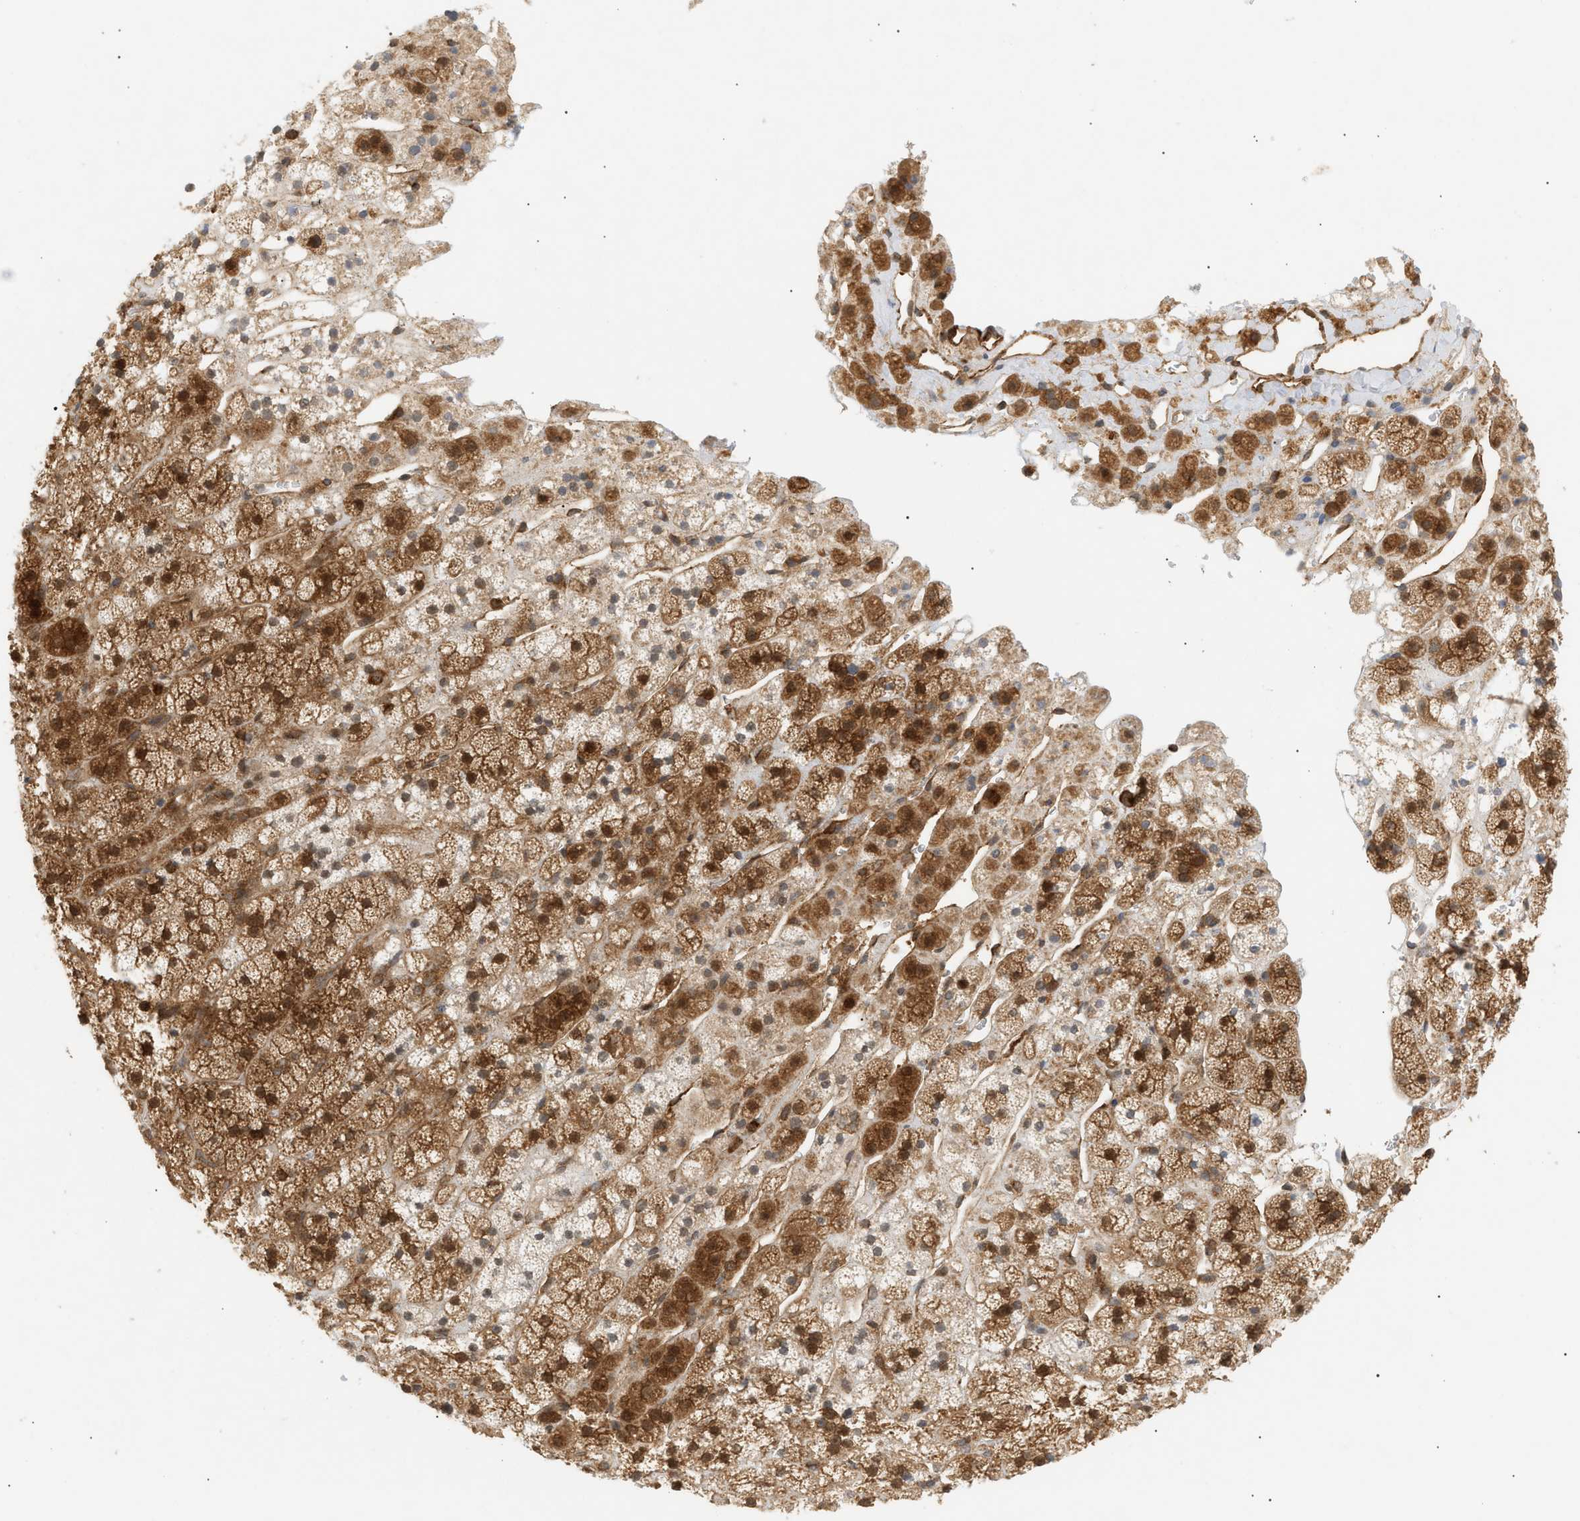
{"staining": {"intensity": "moderate", "quantity": ">75%", "location": "cytoplasmic/membranous"}, "tissue": "adrenal gland", "cell_type": "Glandular cells", "image_type": "normal", "snomed": [{"axis": "morphology", "description": "Normal tissue, NOS"}, {"axis": "topography", "description": "Adrenal gland"}], "caption": "This histopathology image exhibits immunohistochemistry staining of normal adrenal gland, with medium moderate cytoplasmic/membranous expression in about >75% of glandular cells.", "gene": "SHC1", "patient": {"sex": "male", "age": 56}}